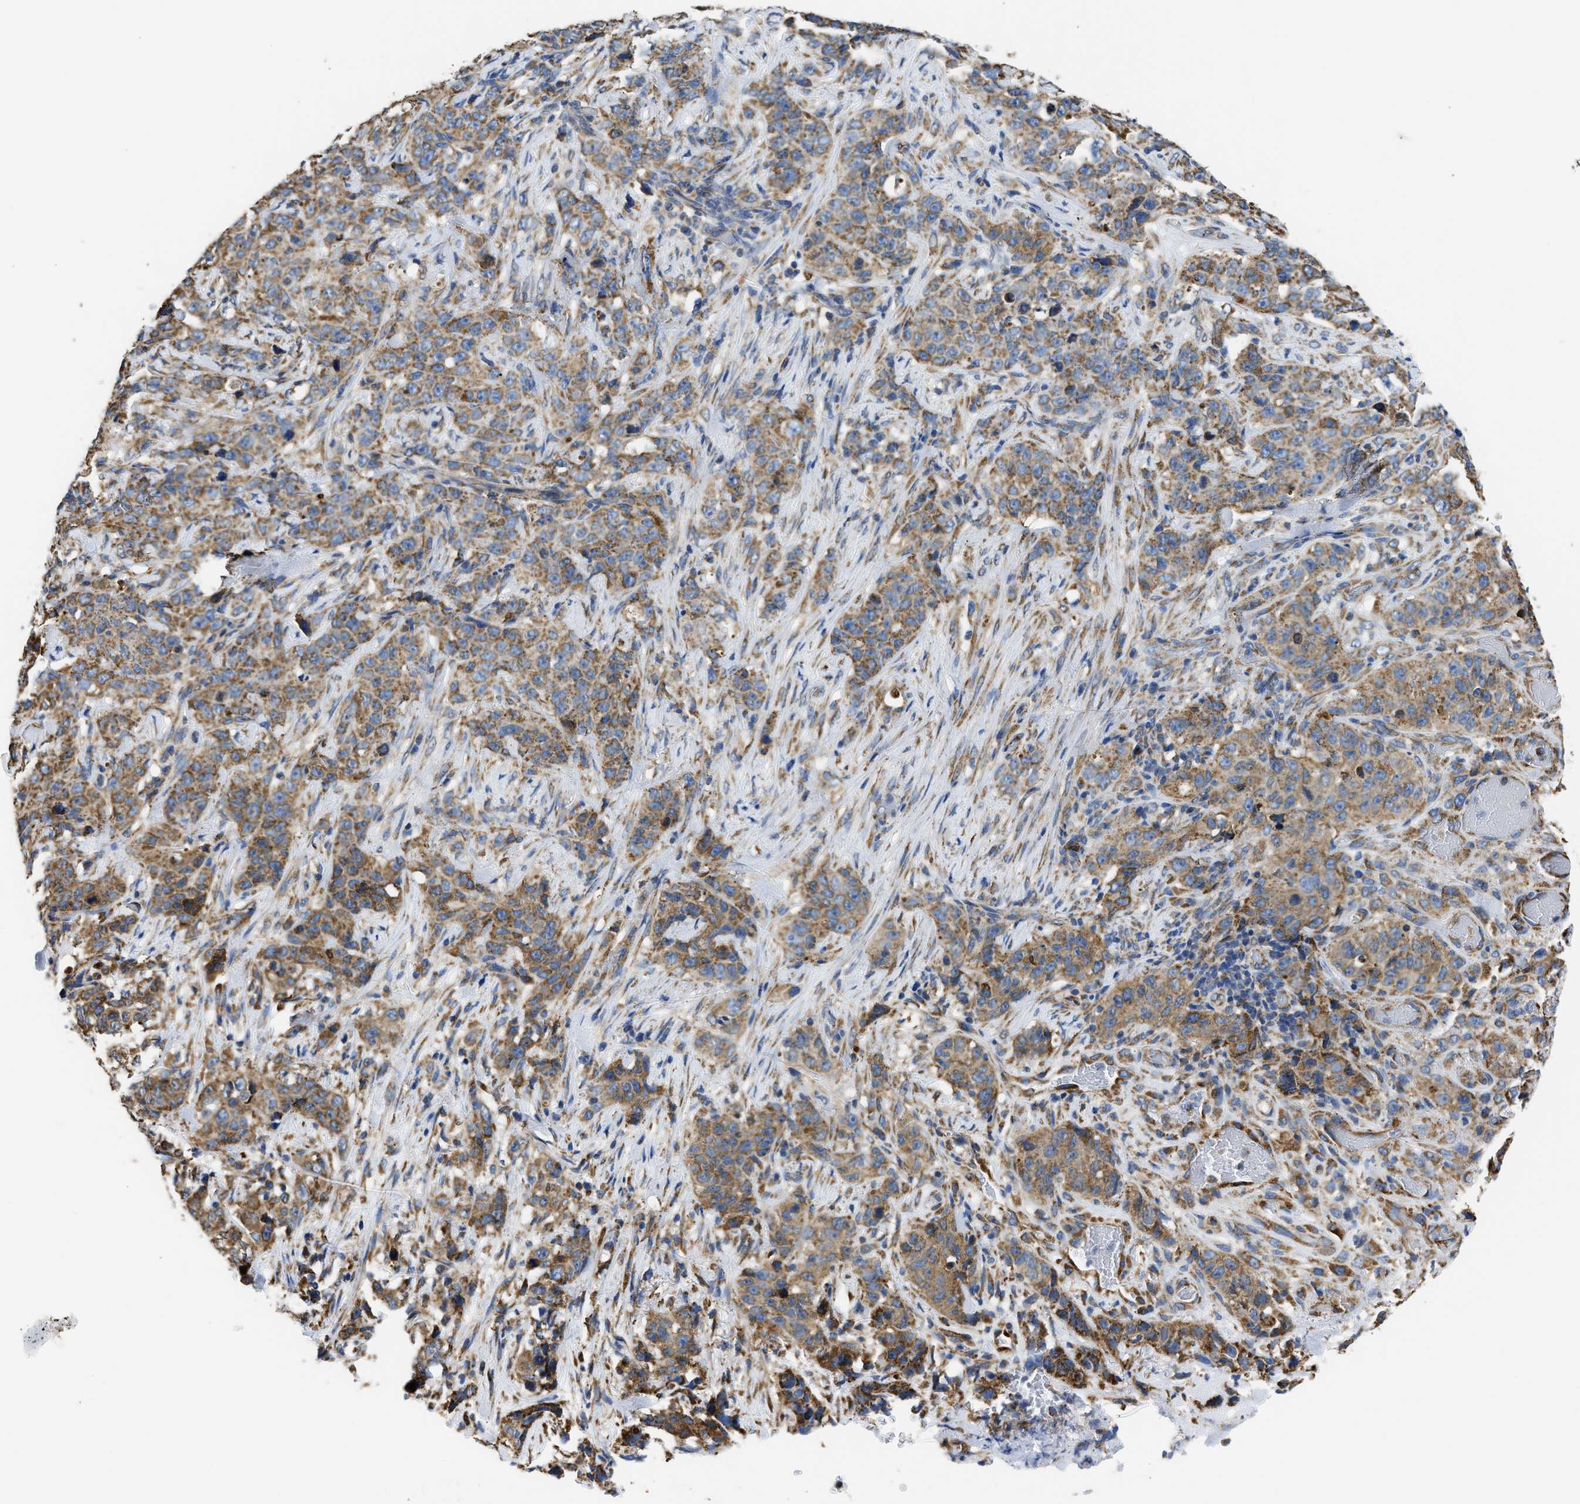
{"staining": {"intensity": "moderate", "quantity": ">75%", "location": "cytoplasmic/membranous"}, "tissue": "stomach cancer", "cell_type": "Tumor cells", "image_type": "cancer", "snomed": [{"axis": "morphology", "description": "Adenocarcinoma, NOS"}, {"axis": "topography", "description": "Stomach"}], "caption": "Human stomach cancer stained with a protein marker exhibits moderate staining in tumor cells.", "gene": "CYCS", "patient": {"sex": "male", "age": 48}}